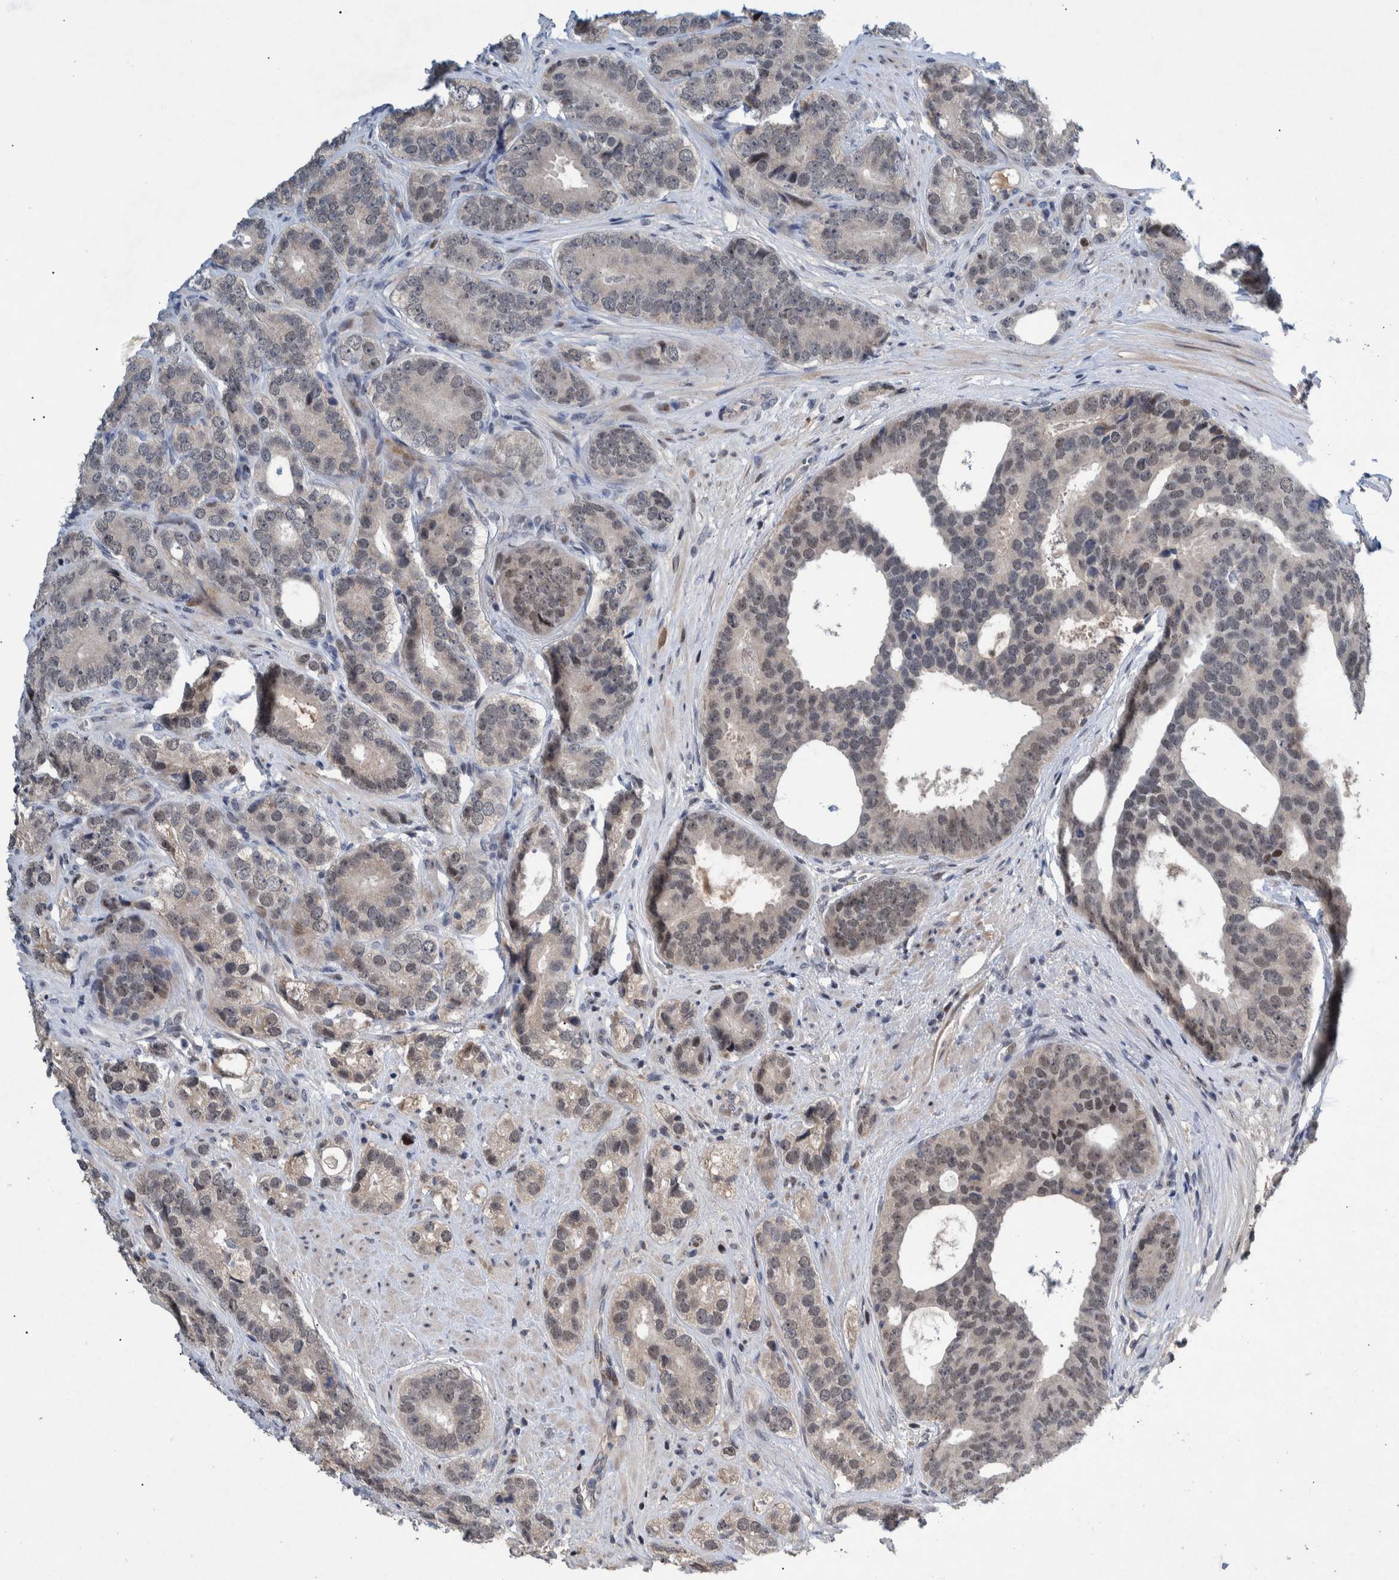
{"staining": {"intensity": "weak", "quantity": "25%-75%", "location": "nuclear"}, "tissue": "prostate cancer", "cell_type": "Tumor cells", "image_type": "cancer", "snomed": [{"axis": "morphology", "description": "Adenocarcinoma, High grade"}, {"axis": "topography", "description": "Prostate"}], "caption": "The photomicrograph shows staining of prostate cancer (high-grade adenocarcinoma), revealing weak nuclear protein expression (brown color) within tumor cells.", "gene": "ESRP1", "patient": {"sex": "male", "age": 56}}